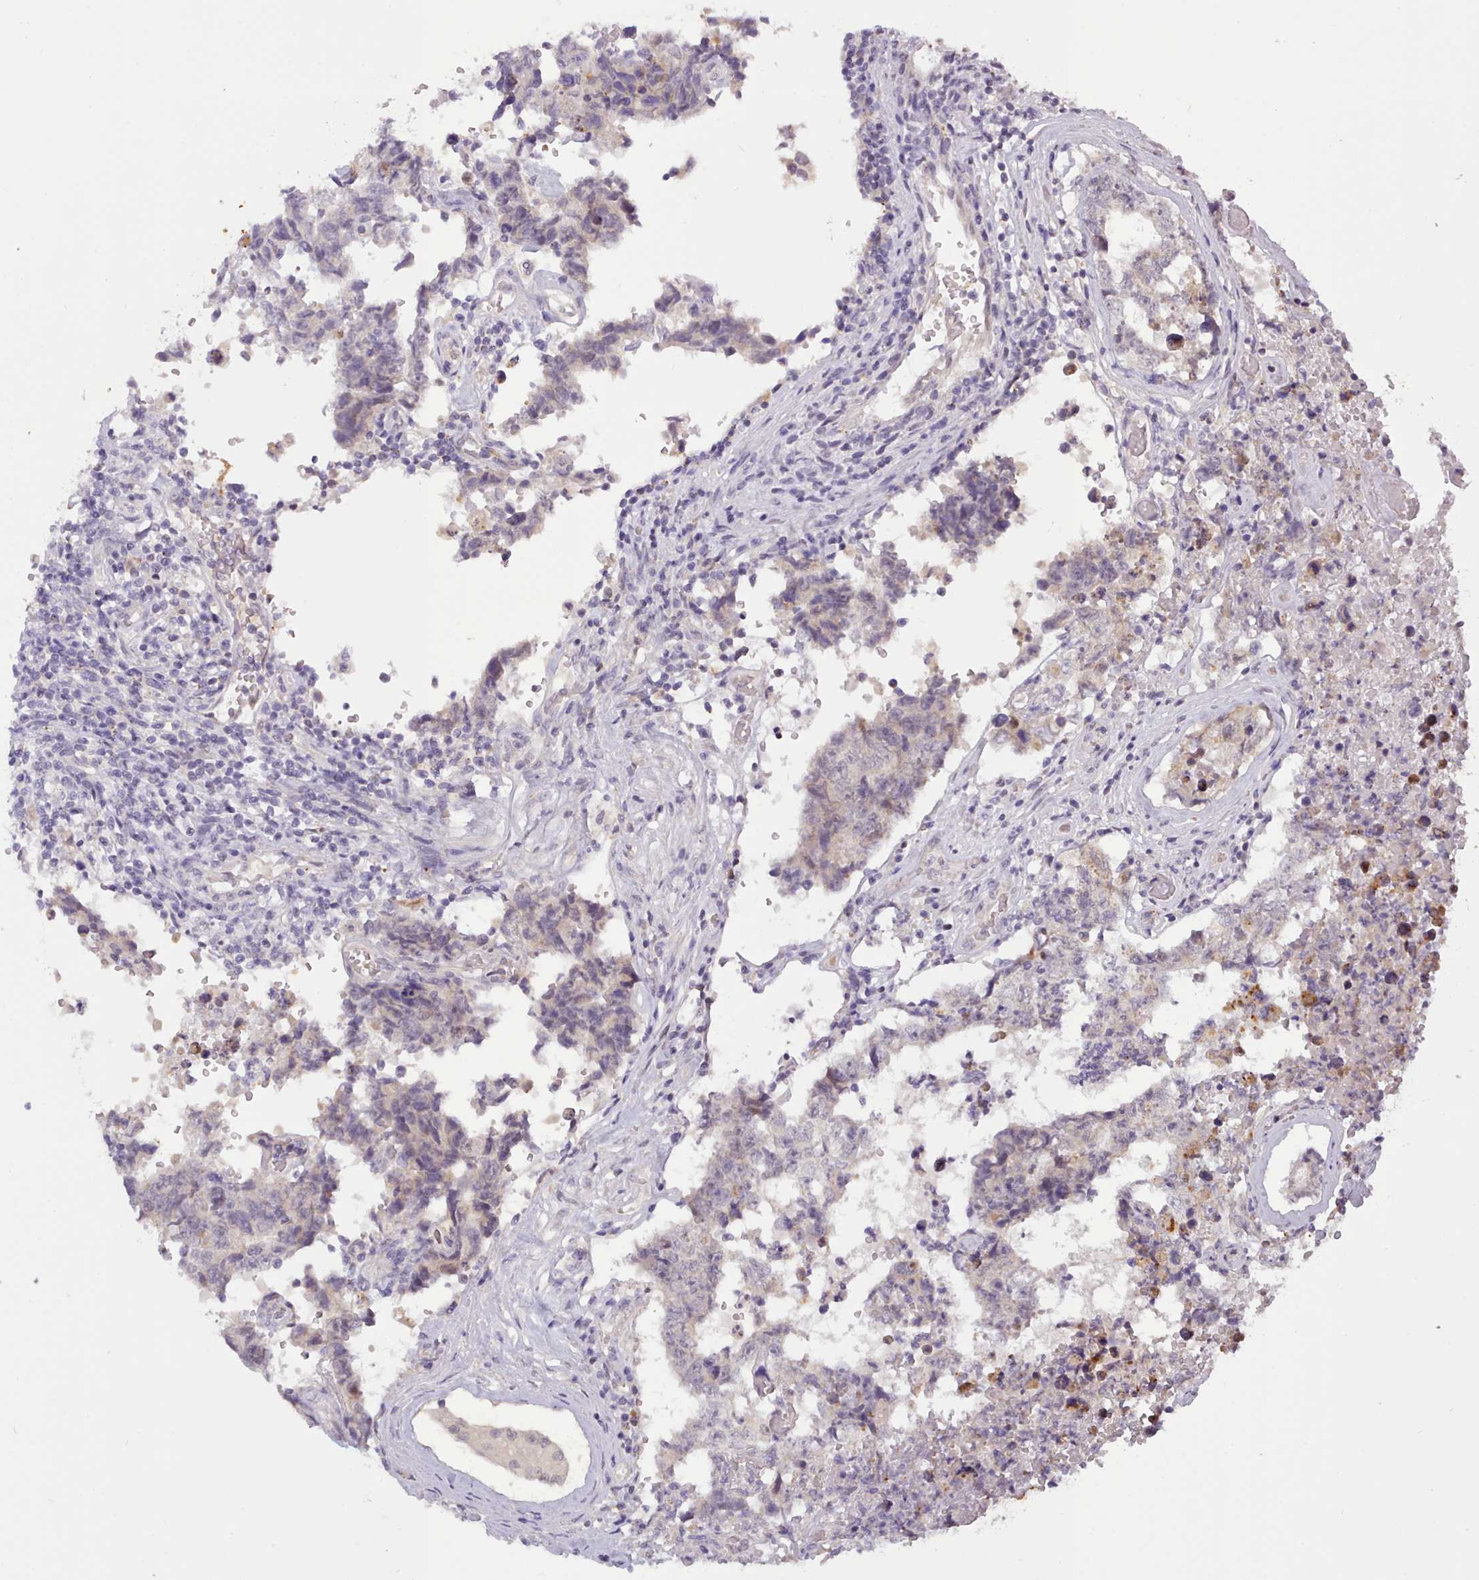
{"staining": {"intensity": "moderate", "quantity": "<25%", "location": "nuclear"}, "tissue": "testis cancer", "cell_type": "Tumor cells", "image_type": "cancer", "snomed": [{"axis": "morphology", "description": "Normal tissue, NOS"}, {"axis": "morphology", "description": "Carcinoma, Embryonal, NOS"}, {"axis": "topography", "description": "Testis"}, {"axis": "topography", "description": "Epididymis"}], "caption": "Protein expression analysis of testis embryonal carcinoma exhibits moderate nuclear expression in approximately <25% of tumor cells.", "gene": "ARL17A", "patient": {"sex": "male", "age": 25}}